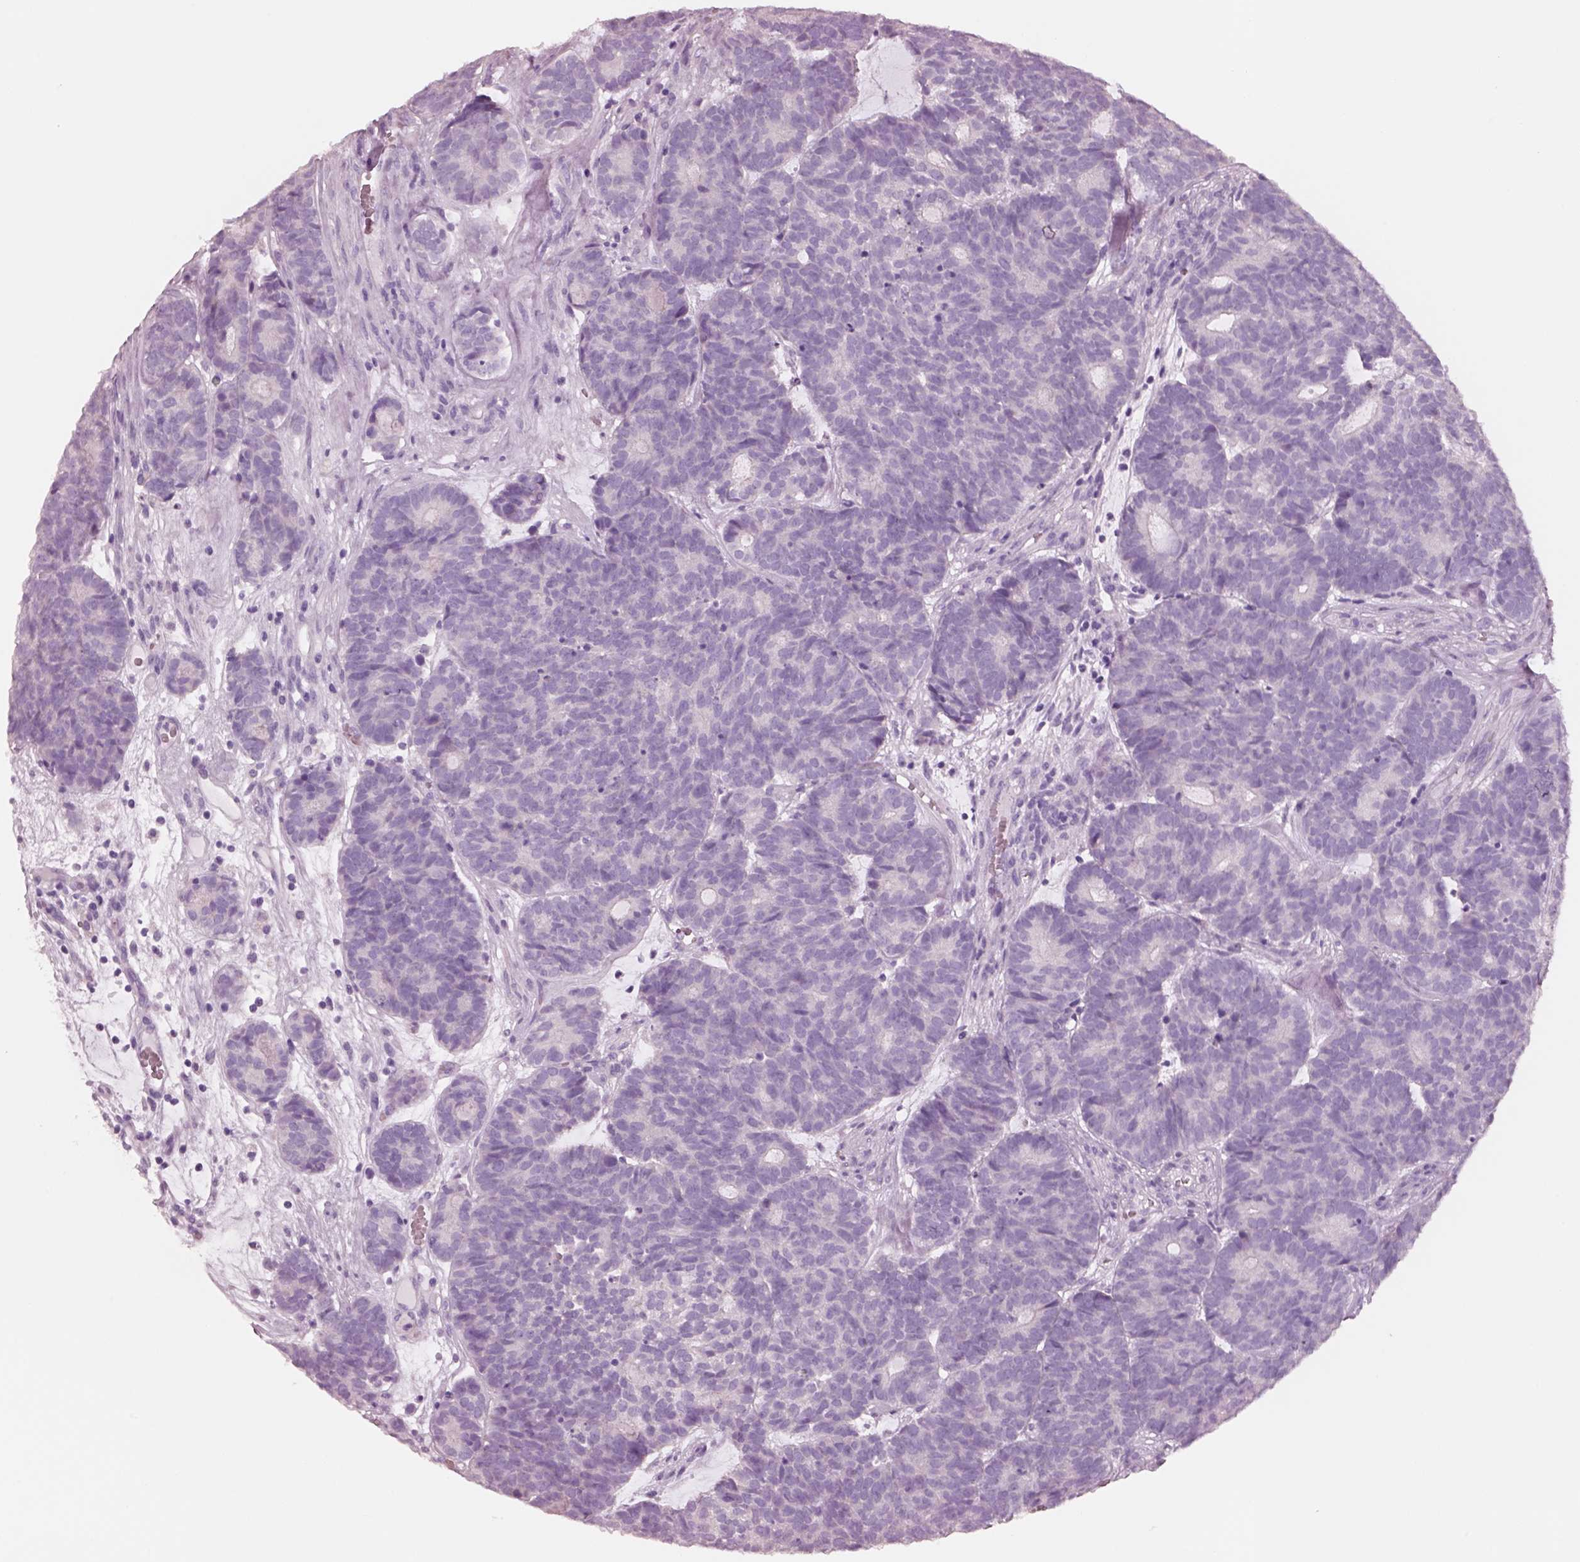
{"staining": {"intensity": "negative", "quantity": "none", "location": "none"}, "tissue": "head and neck cancer", "cell_type": "Tumor cells", "image_type": "cancer", "snomed": [{"axis": "morphology", "description": "Adenocarcinoma, NOS"}, {"axis": "topography", "description": "Head-Neck"}], "caption": "Tumor cells show no significant positivity in head and neck cancer (adenocarcinoma). (Brightfield microscopy of DAB (3,3'-diaminobenzidine) IHC at high magnification).", "gene": "PNOC", "patient": {"sex": "female", "age": 81}}